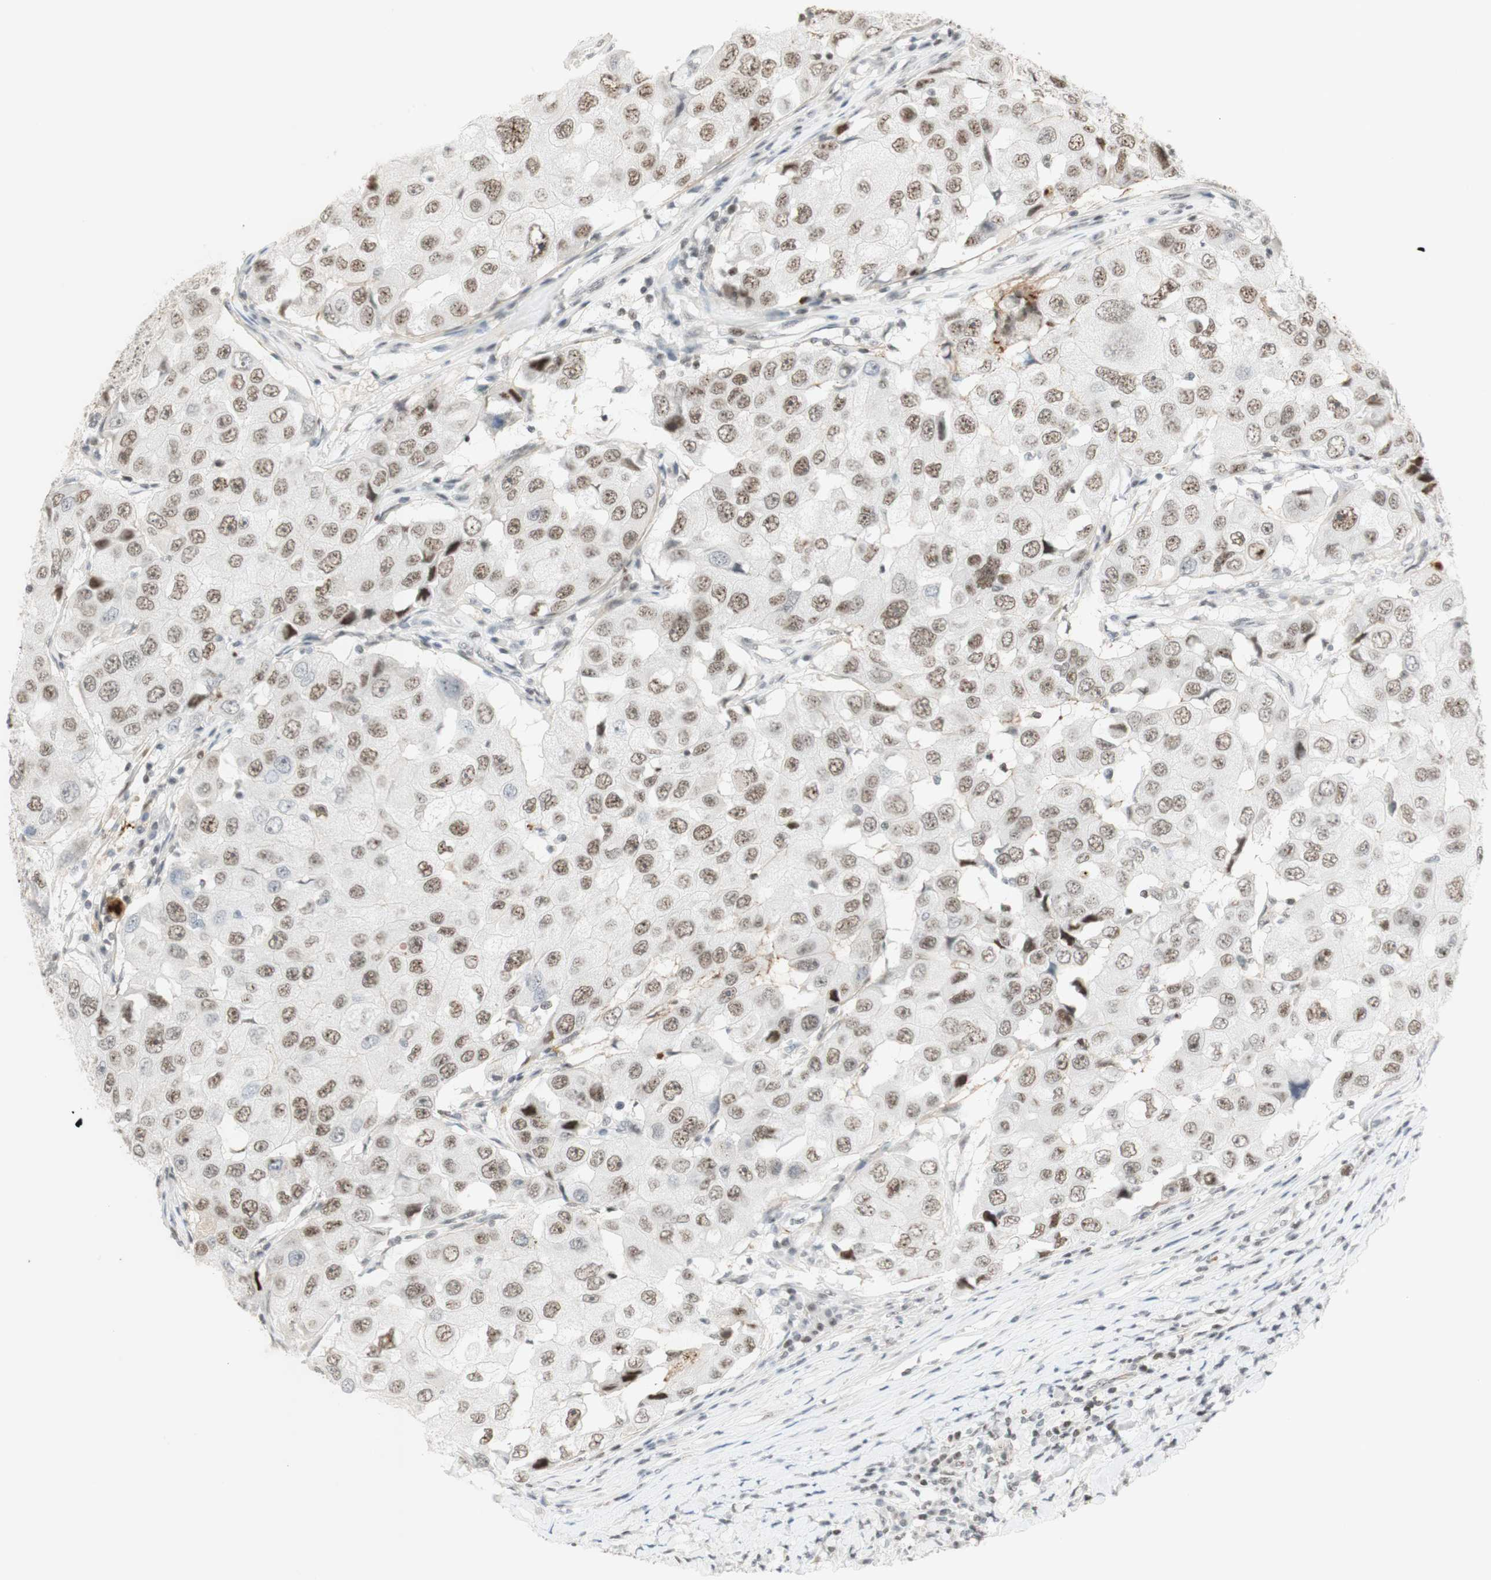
{"staining": {"intensity": "moderate", "quantity": ">75%", "location": "nuclear"}, "tissue": "breast cancer", "cell_type": "Tumor cells", "image_type": "cancer", "snomed": [{"axis": "morphology", "description": "Duct carcinoma"}, {"axis": "topography", "description": "Breast"}], "caption": "A photomicrograph of human breast cancer (intraductal carcinoma) stained for a protein reveals moderate nuclear brown staining in tumor cells. The protein of interest is shown in brown color, while the nuclei are stained blue.", "gene": "IRF1", "patient": {"sex": "female", "age": 27}}